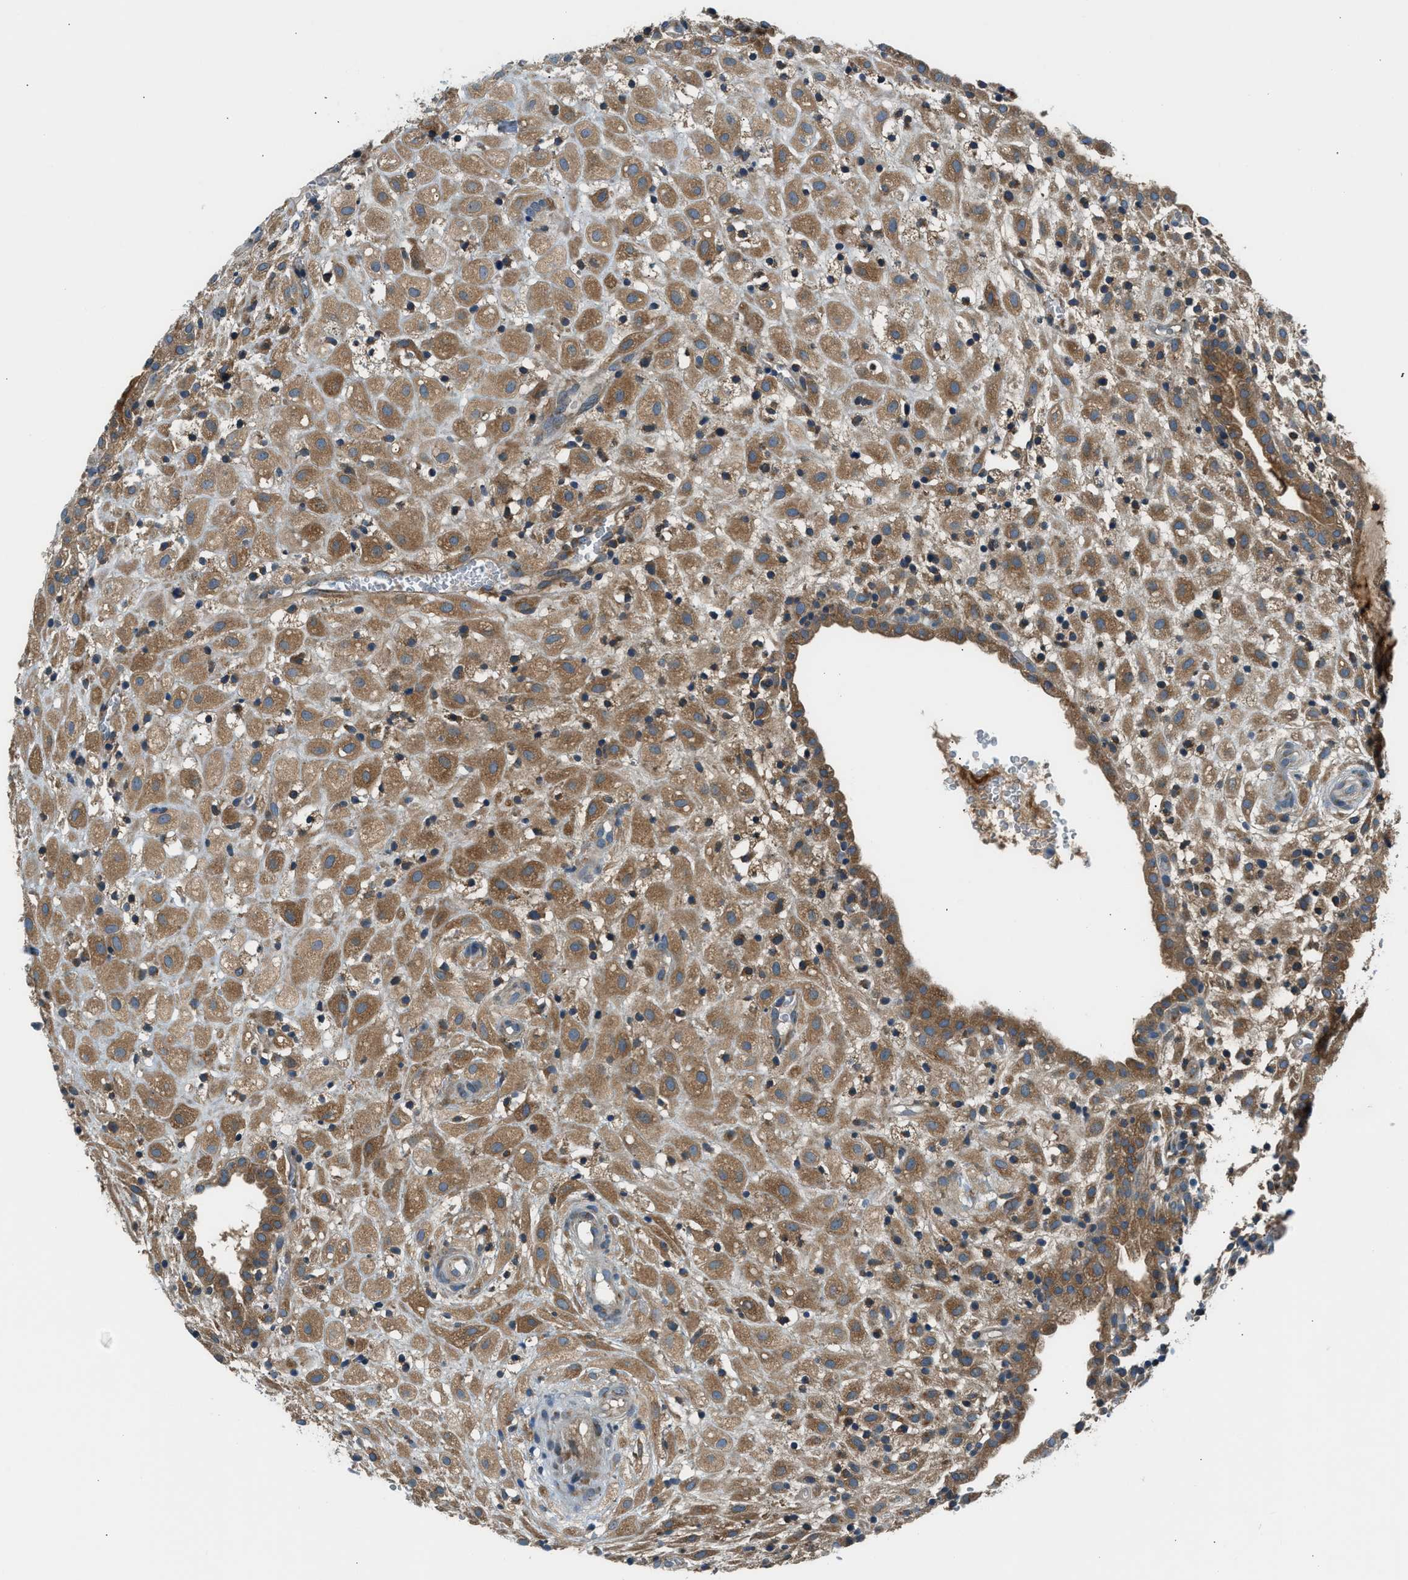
{"staining": {"intensity": "moderate", "quantity": ">75%", "location": "cytoplasmic/membranous"}, "tissue": "placenta", "cell_type": "Decidual cells", "image_type": "normal", "snomed": [{"axis": "morphology", "description": "Normal tissue, NOS"}, {"axis": "topography", "description": "Placenta"}], "caption": "Protein analysis of benign placenta demonstrates moderate cytoplasmic/membranous expression in approximately >75% of decidual cells.", "gene": "EDARADD", "patient": {"sex": "female", "age": 18}}